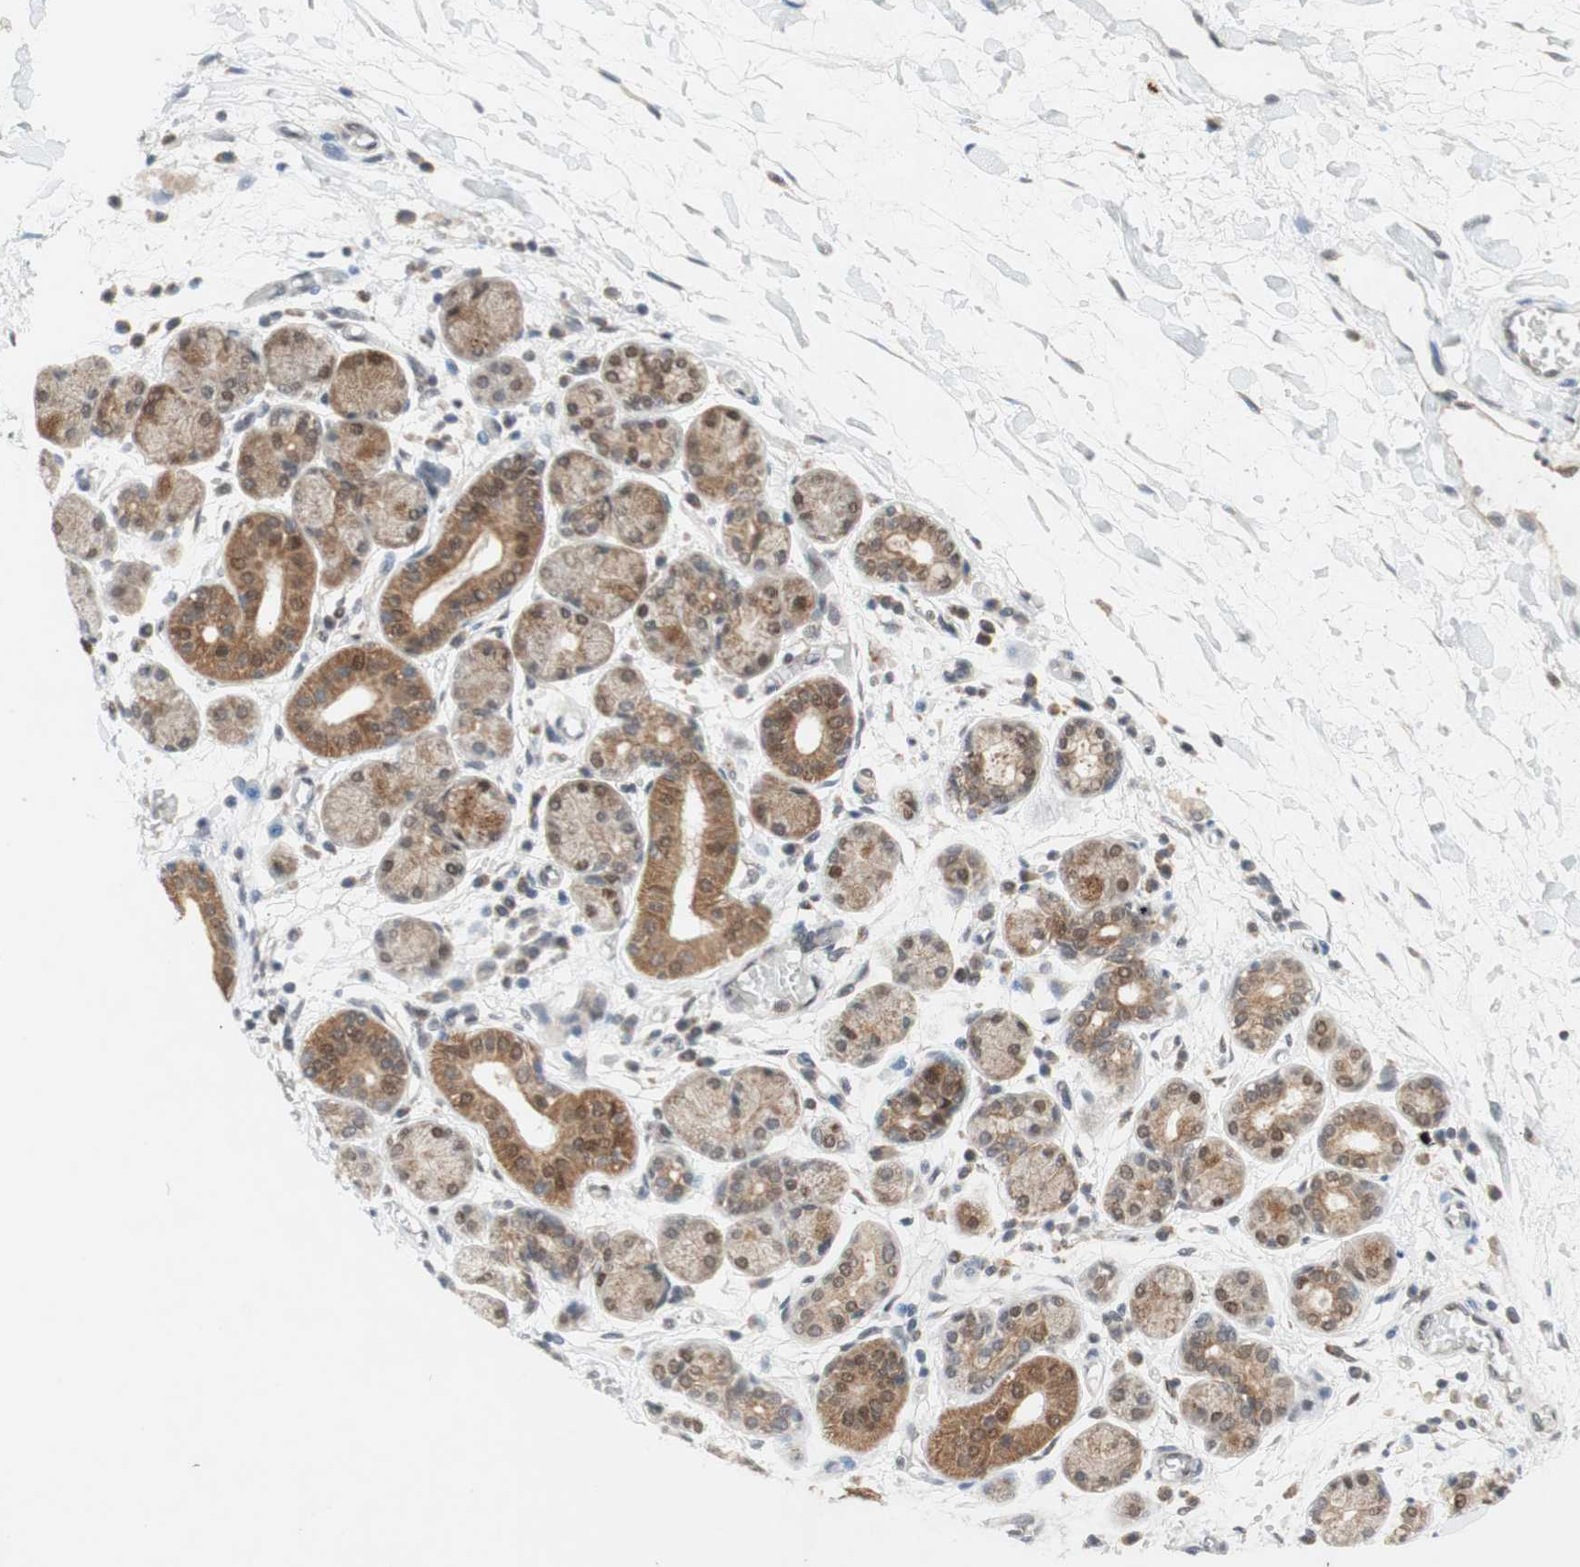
{"staining": {"intensity": "weak", "quantity": "25%-75%", "location": "cytoplasmic/membranous,nuclear"}, "tissue": "salivary gland", "cell_type": "Glandular cells", "image_type": "normal", "snomed": [{"axis": "morphology", "description": "Normal tissue, NOS"}, {"axis": "topography", "description": "Salivary gland"}], "caption": "About 25%-75% of glandular cells in normal human salivary gland display weak cytoplasmic/membranous,nuclear protein positivity as visualized by brown immunohistochemical staining.", "gene": "DNMT3A", "patient": {"sex": "female", "age": 24}}